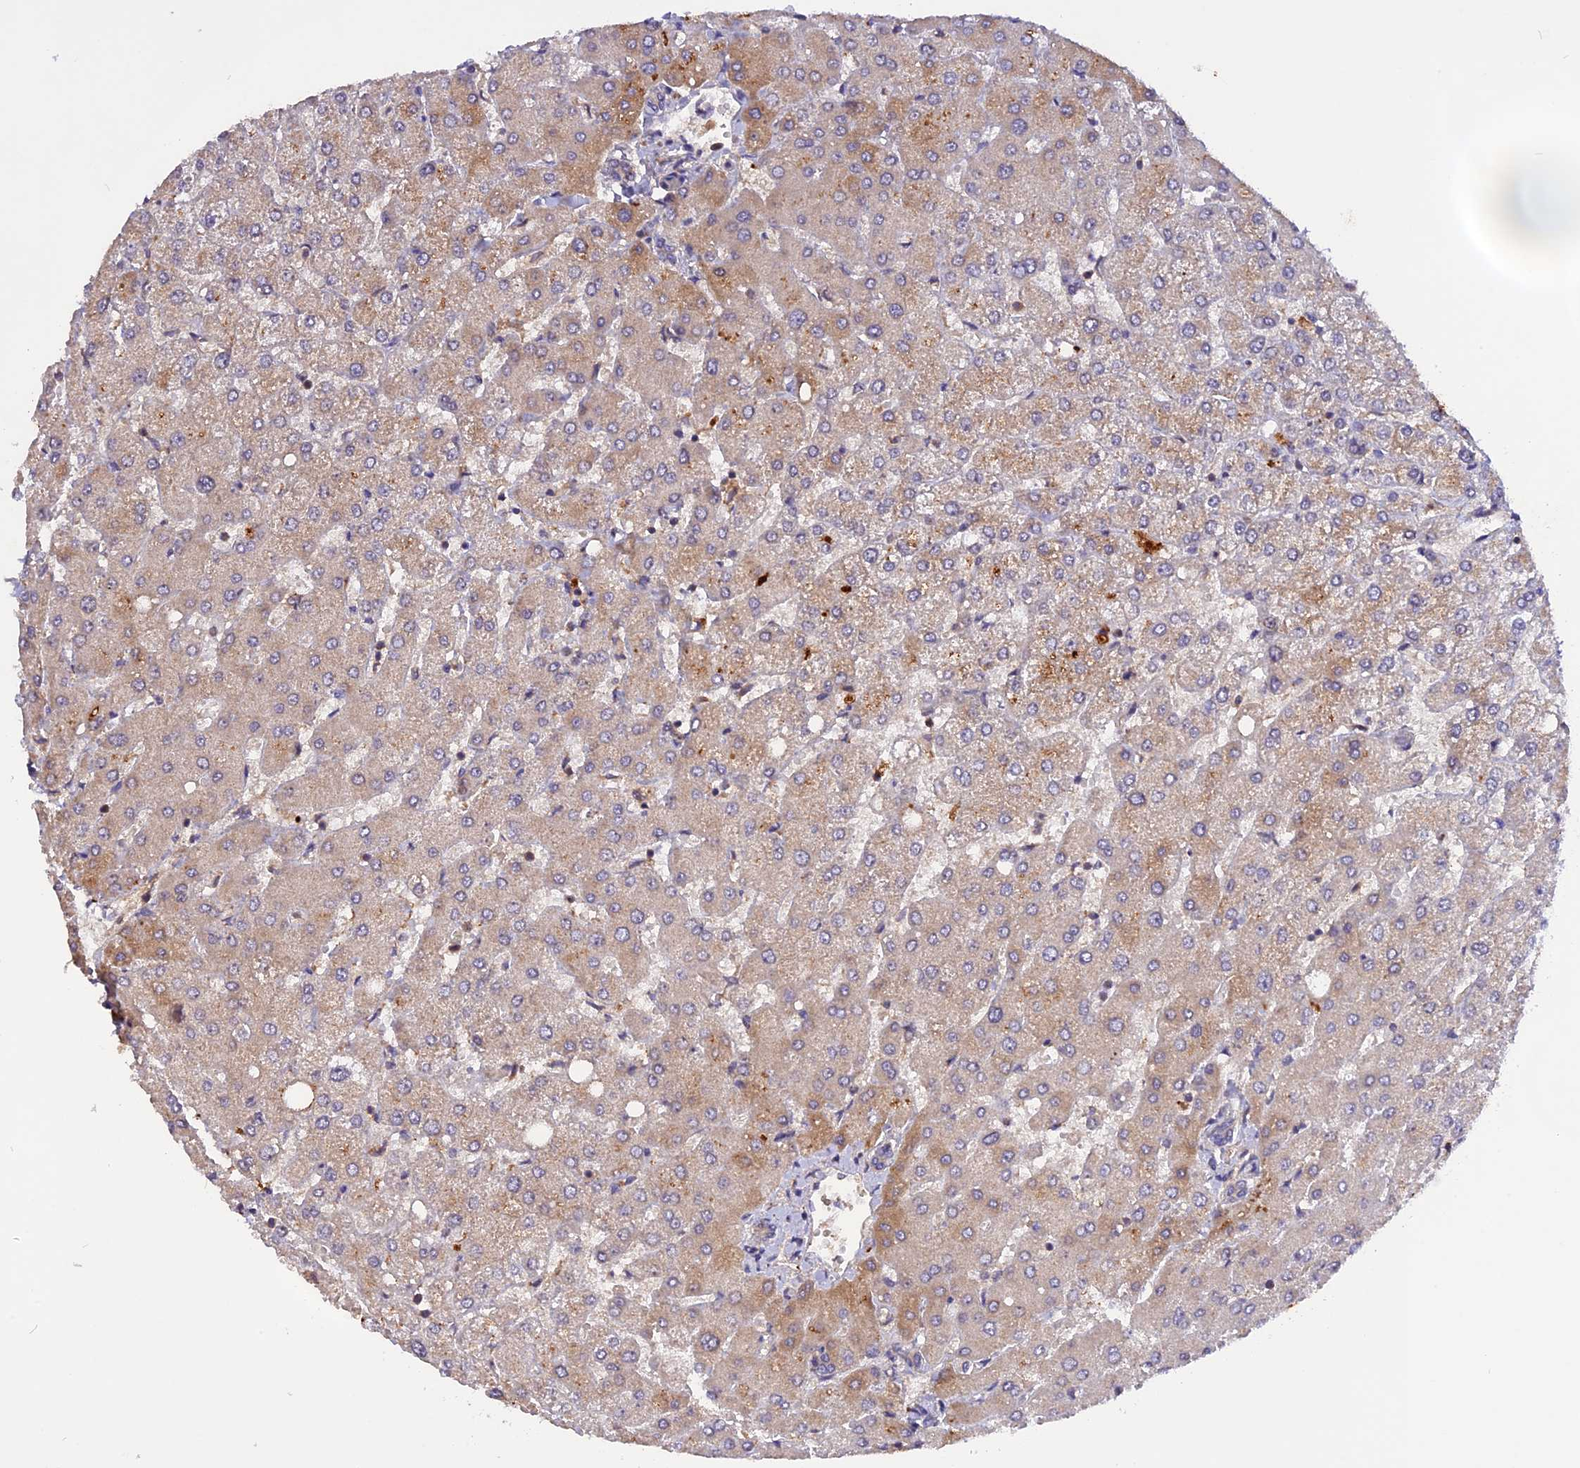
{"staining": {"intensity": "negative", "quantity": "none", "location": "none"}, "tissue": "liver", "cell_type": "Cholangiocytes", "image_type": "normal", "snomed": [{"axis": "morphology", "description": "Normal tissue, NOS"}, {"axis": "topography", "description": "Liver"}], "caption": "IHC micrograph of benign human liver stained for a protein (brown), which displays no expression in cholangiocytes.", "gene": "MARK4", "patient": {"sex": "female", "age": 54}}